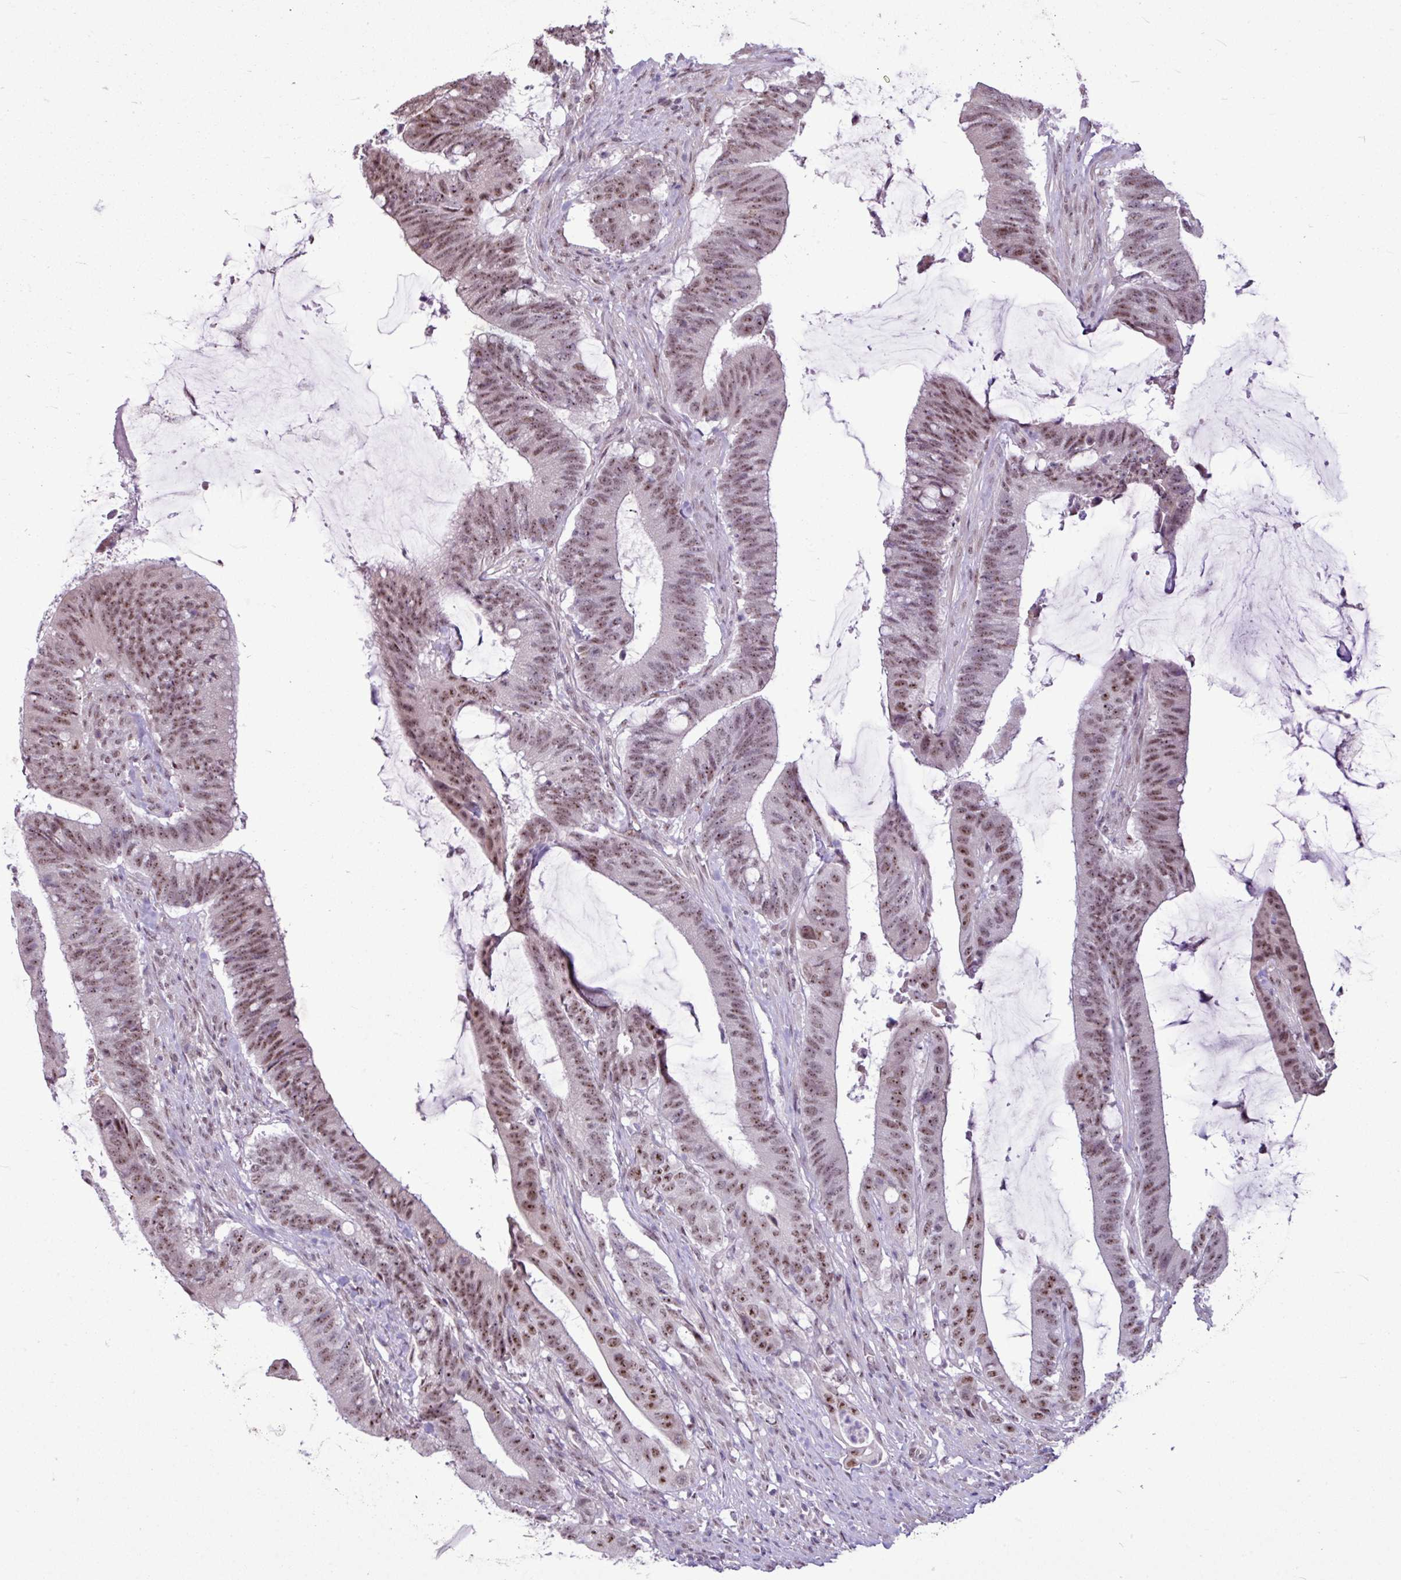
{"staining": {"intensity": "moderate", "quantity": ">75%", "location": "nuclear"}, "tissue": "colorectal cancer", "cell_type": "Tumor cells", "image_type": "cancer", "snomed": [{"axis": "morphology", "description": "Adenocarcinoma, NOS"}, {"axis": "topography", "description": "Colon"}], "caption": "There is medium levels of moderate nuclear staining in tumor cells of adenocarcinoma (colorectal), as demonstrated by immunohistochemical staining (brown color).", "gene": "UTP18", "patient": {"sex": "female", "age": 43}}